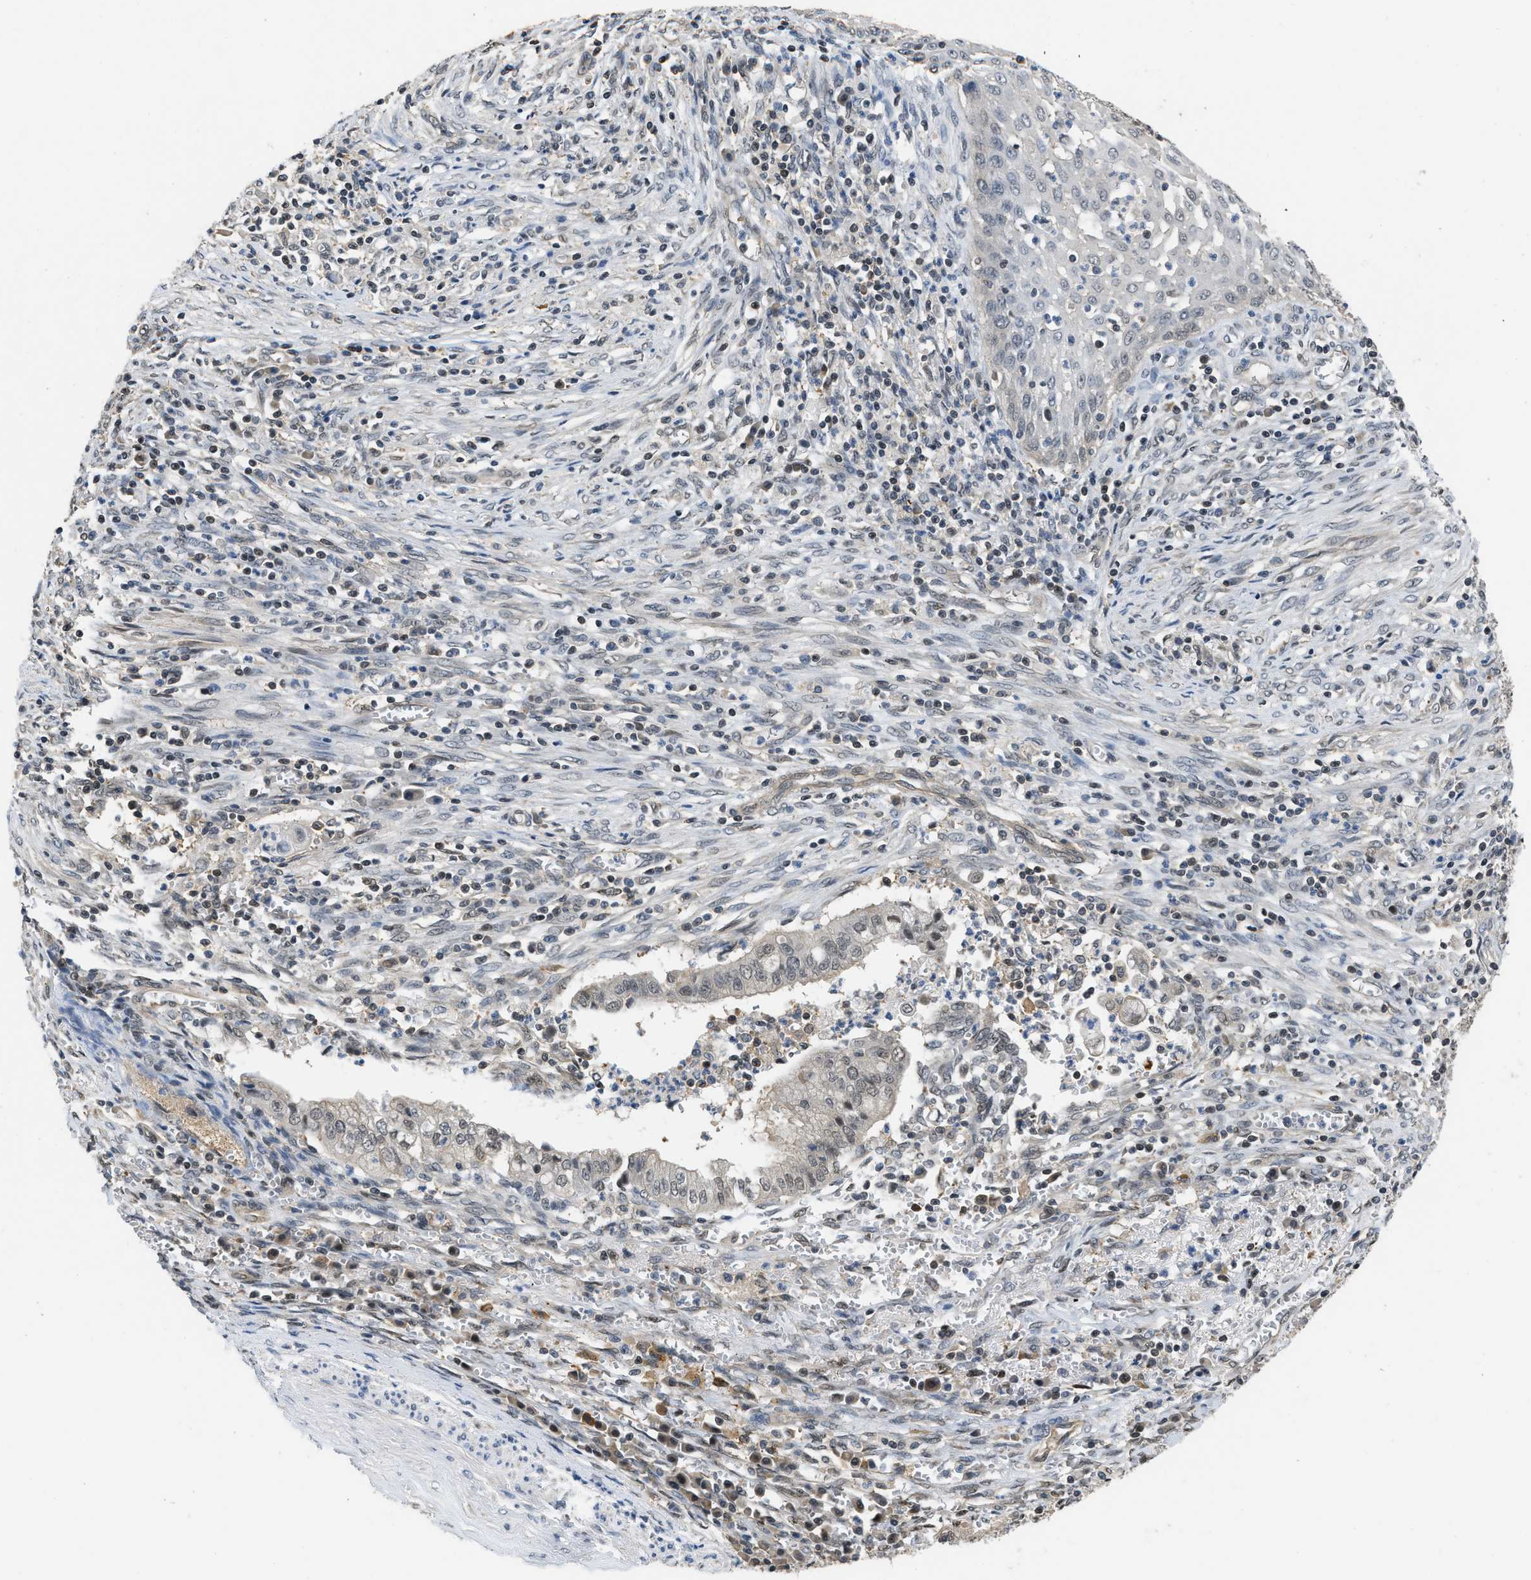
{"staining": {"intensity": "weak", "quantity": "<25%", "location": "nuclear"}, "tissue": "cervical cancer", "cell_type": "Tumor cells", "image_type": "cancer", "snomed": [{"axis": "morphology", "description": "Adenocarcinoma, NOS"}, {"axis": "topography", "description": "Cervix"}], "caption": "Image shows no protein expression in tumor cells of cervical cancer (adenocarcinoma) tissue.", "gene": "TES", "patient": {"sex": "female", "age": 44}}